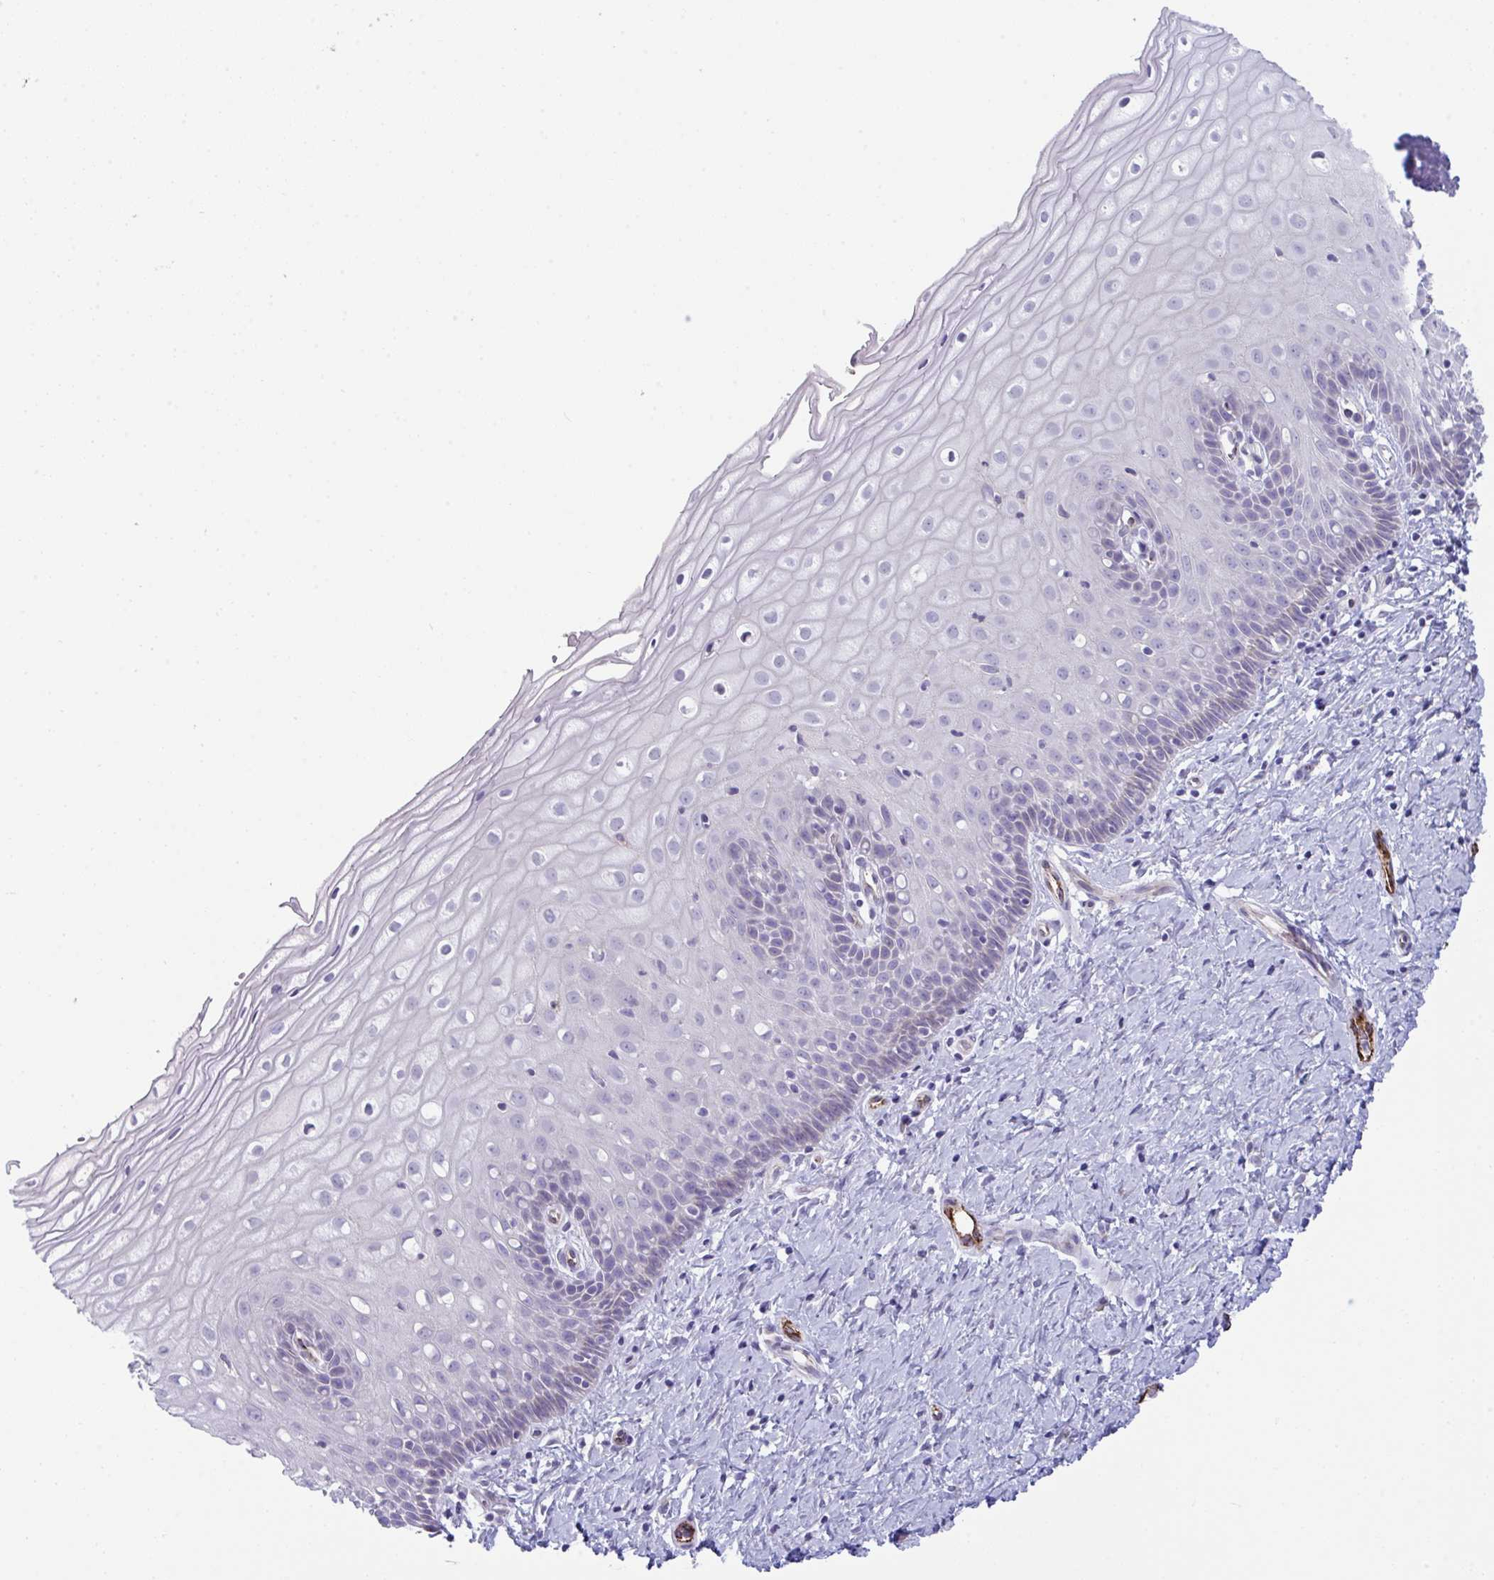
{"staining": {"intensity": "negative", "quantity": "none", "location": "none"}, "tissue": "cervix", "cell_type": "Glandular cells", "image_type": "normal", "snomed": [{"axis": "morphology", "description": "Normal tissue, NOS"}, {"axis": "topography", "description": "Cervix"}], "caption": "Immunohistochemical staining of normal human cervix reveals no significant staining in glandular cells.", "gene": "TOR1AIP2", "patient": {"sex": "female", "age": 37}}